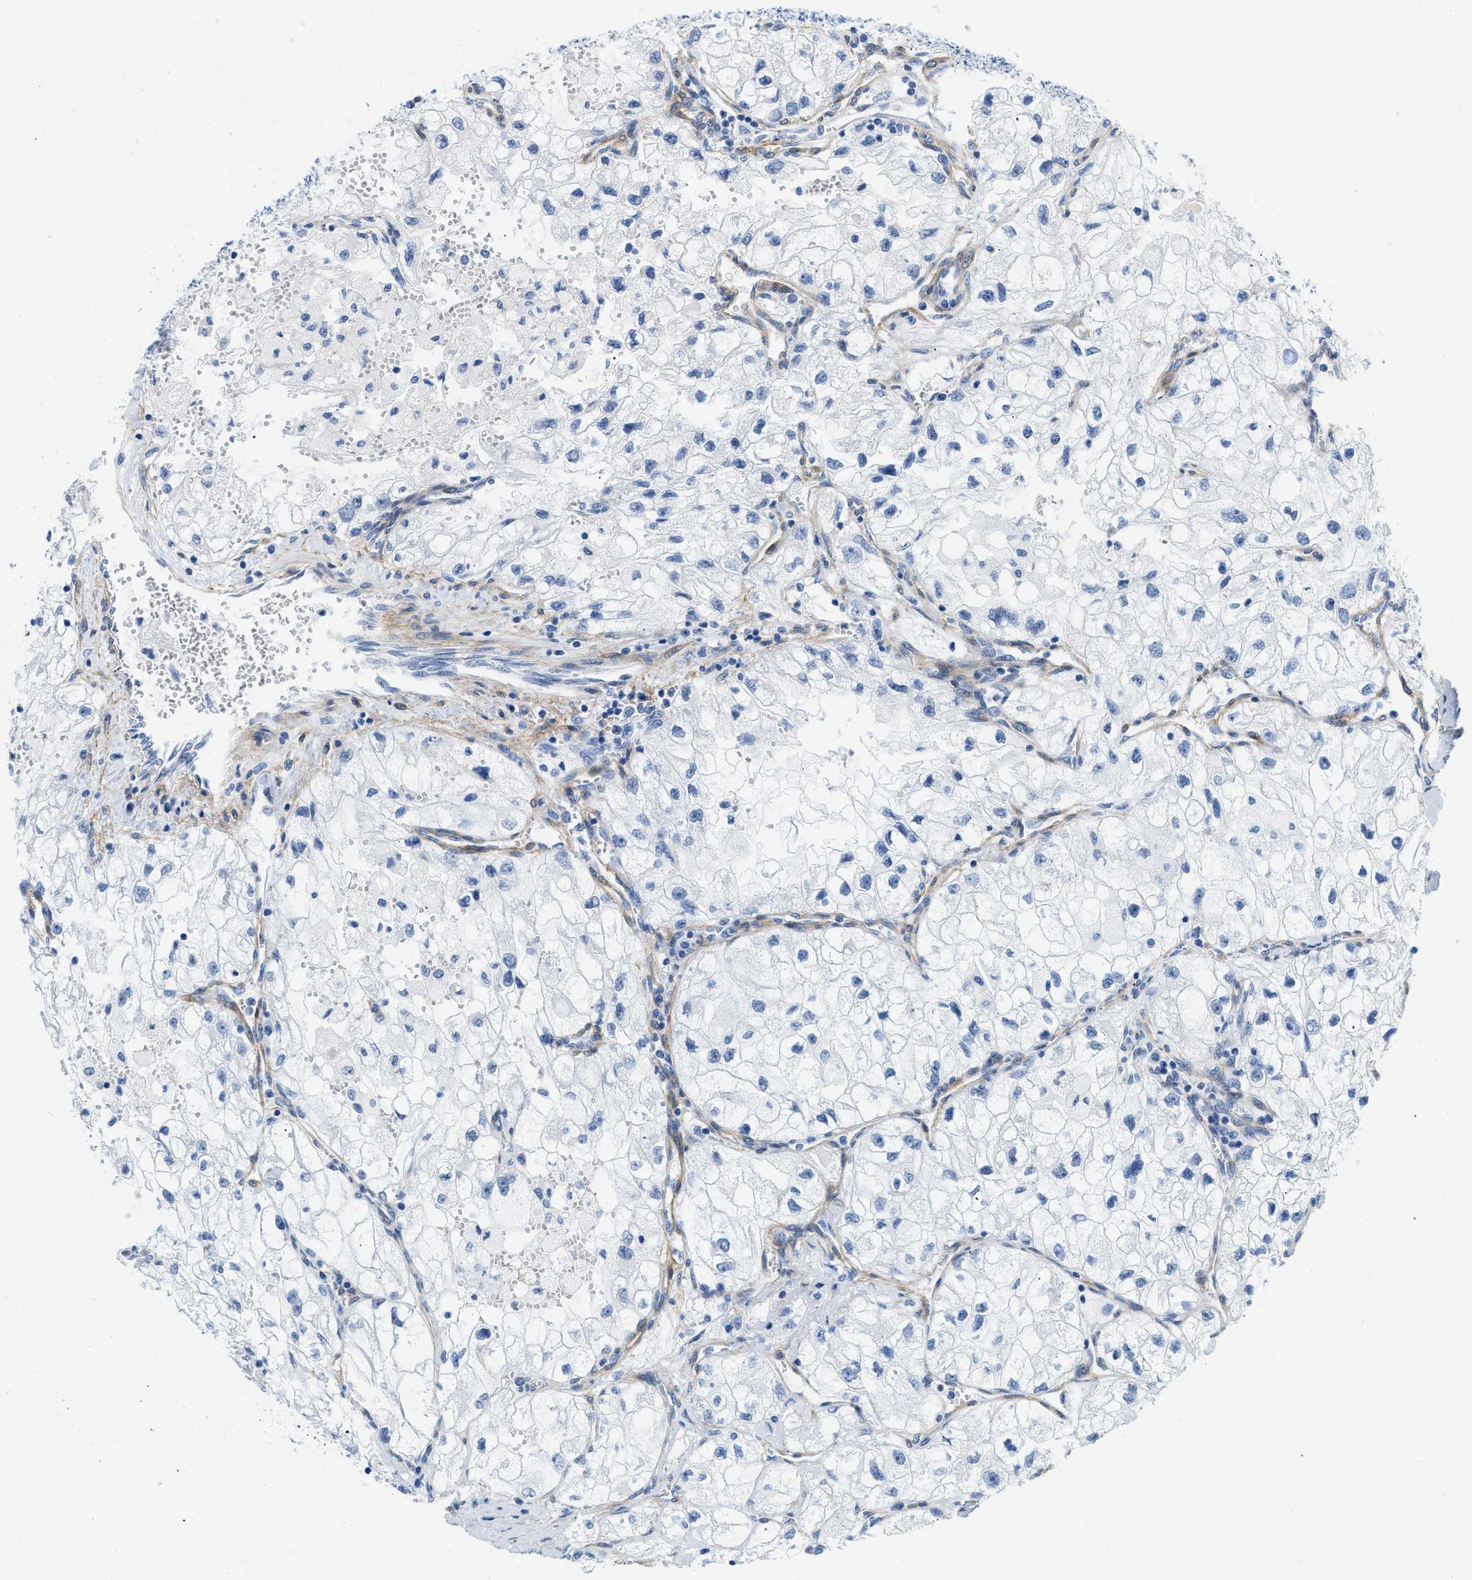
{"staining": {"intensity": "negative", "quantity": "none", "location": "none"}, "tissue": "renal cancer", "cell_type": "Tumor cells", "image_type": "cancer", "snomed": [{"axis": "morphology", "description": "Adenocarcinoma, NOS"}, {"axis": "topography", "description": "Kidney"}], "caption": "A high-resolution photomicrograph shows immunohistochemistry (IHC) staining of renal adenocarcinoma, which displays no significant positivity in tumor cells.", "gene": "PDGFRB", "patient": {"sex": "female", "age": 70}}